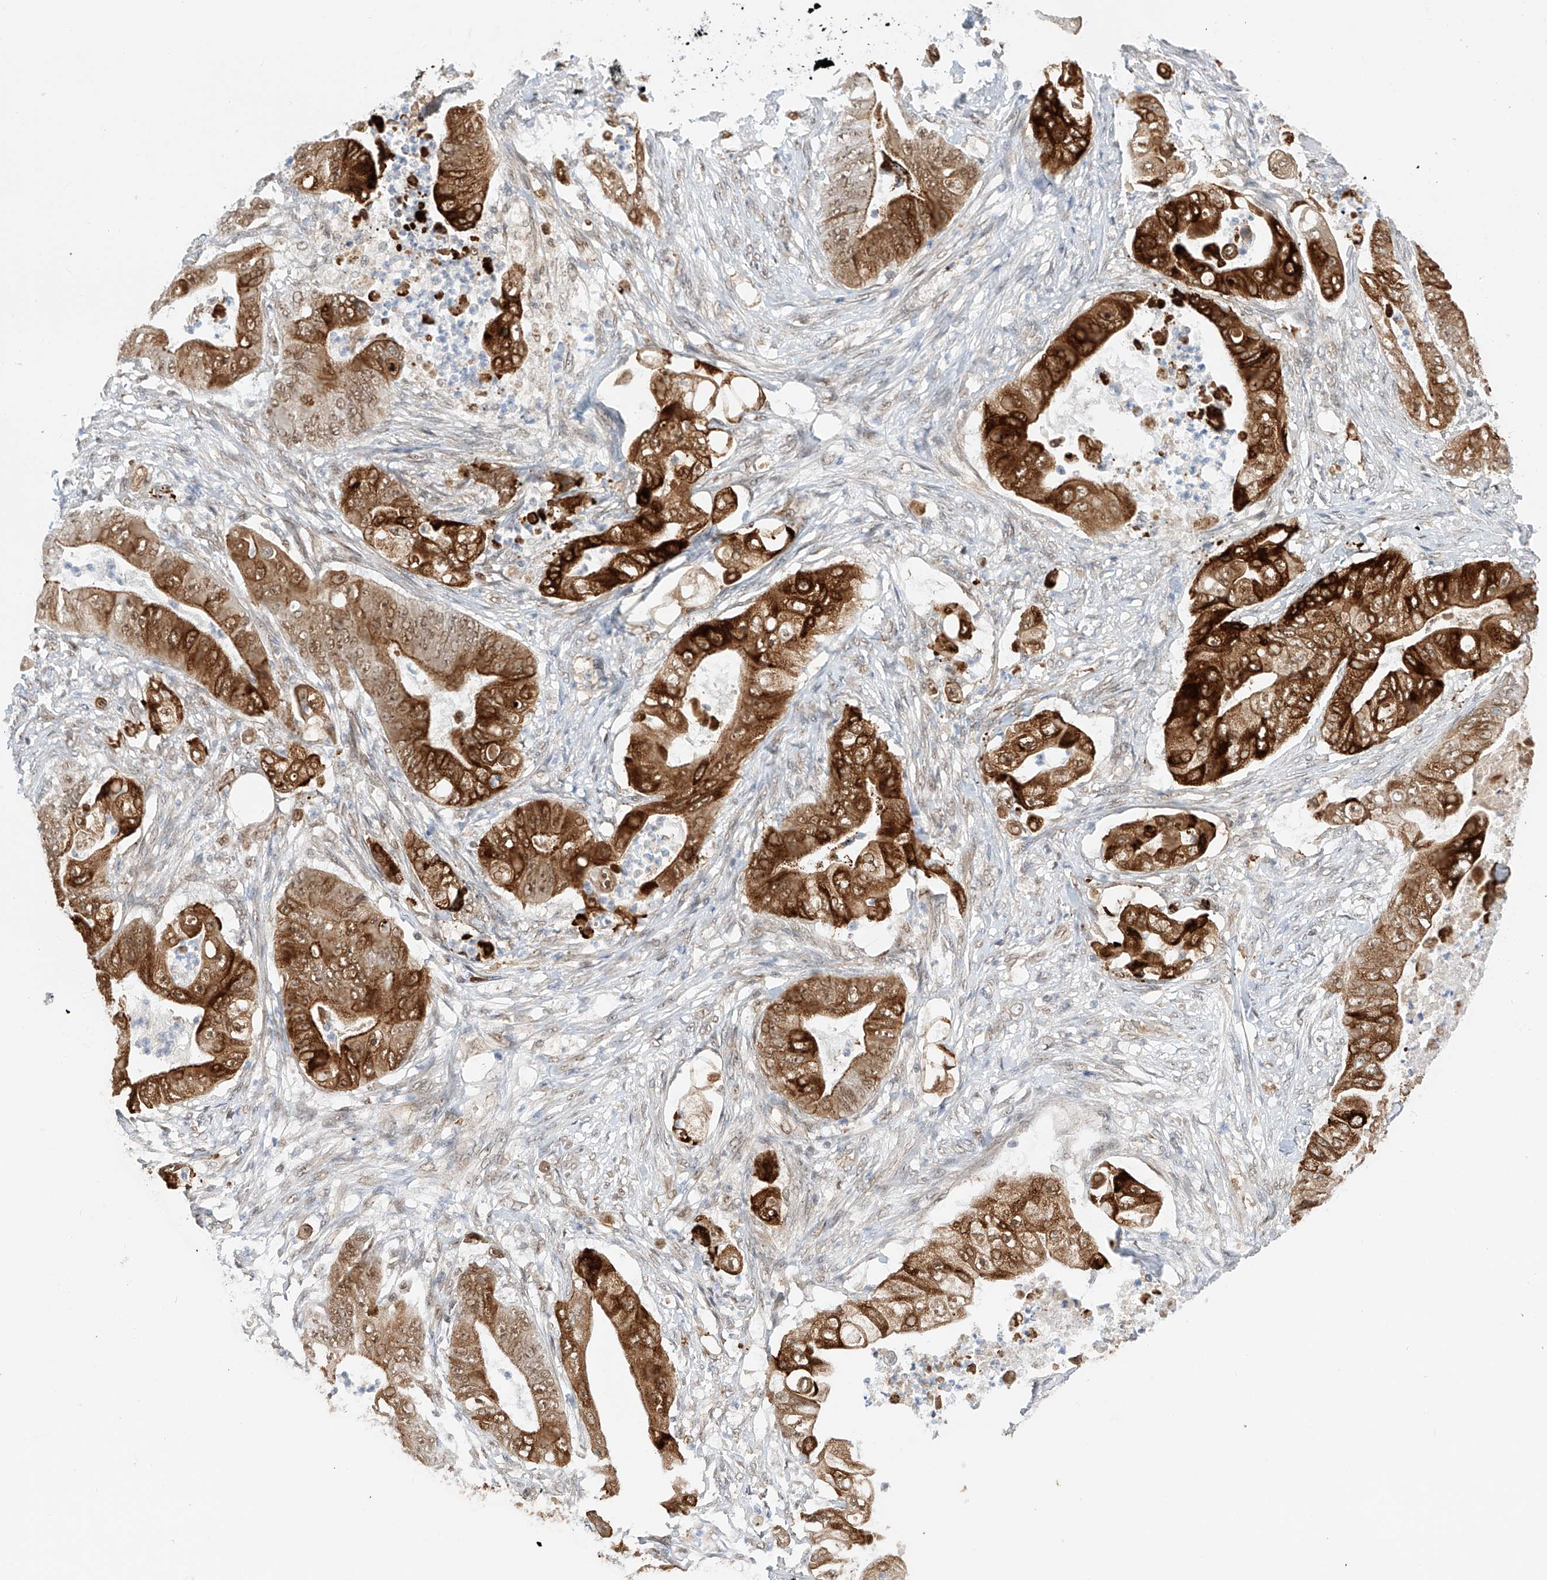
{"staining": {"intensity": "strong", "quantity": ">75%", "location": "cytoplasmic/membranous,nuclear"}, "tissue": "stomach cancer", "cell_type": "Tumor cells", "image_type": "cancer", "snomed": [{"axis": "morphology", "description": "Adenocarcinoma, NOS"}, {"axis": "topography", "description": "Stomach"}], "caption": "IHC photomicrograph of neoplastic tissue: stomach adenocarcinoma stained using immunohistochemistry displays high levels of strong protein expression localized specifically in the cytoplasmic/membranous and nuclear of tumor cells, appearing as a cytoplasmic/membranous and nuclear brown color.", "gene": "POGK", "patient": {"sex": "female", "age": 73}}